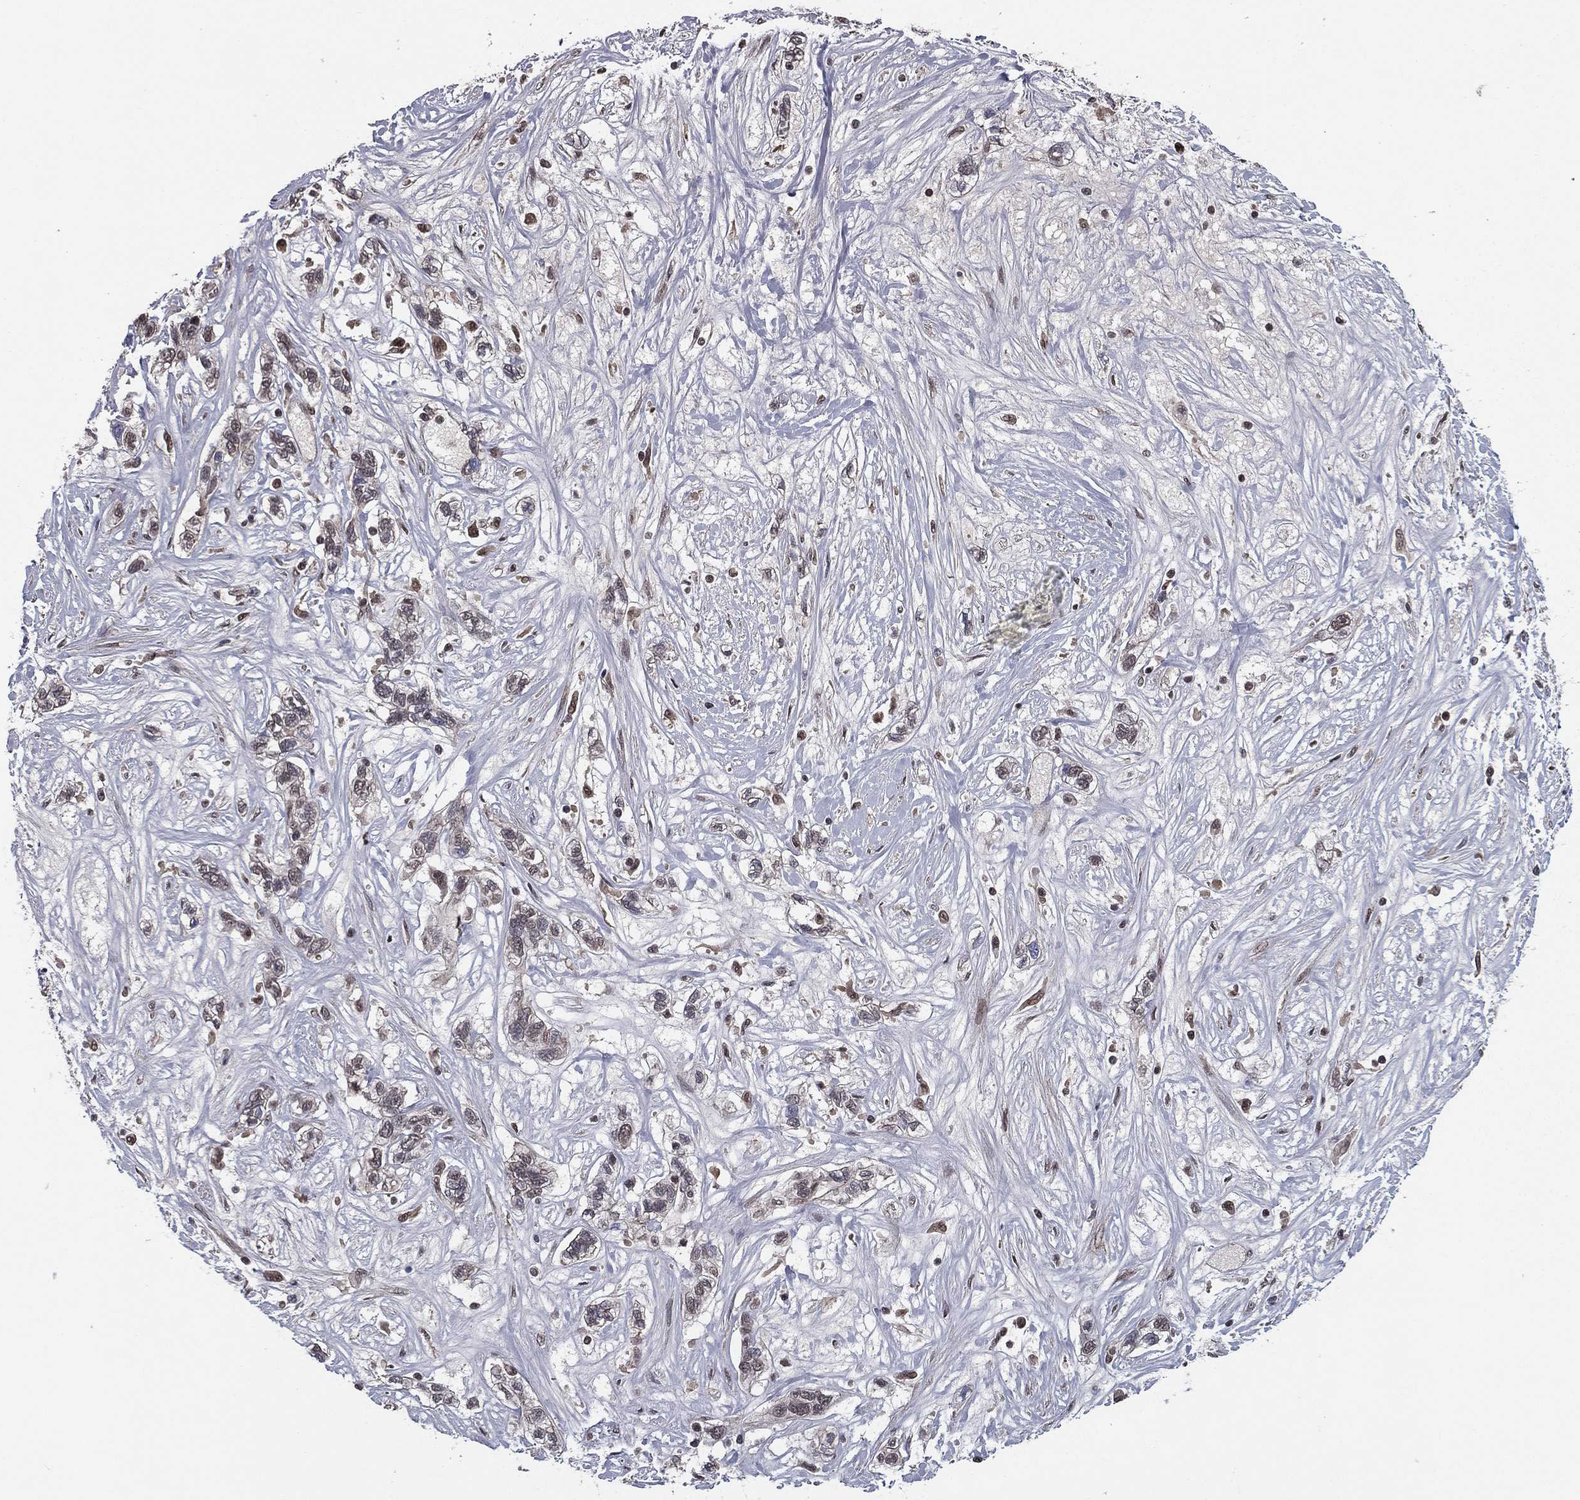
{"staining": {"intensity": "weak", "quantity": "25%-75%", "location": "cytoplasmic/membranous"}, "tissue": "liver cancer", "cell_type": "Tumor cells", "image_type": "cancer", "snomed": [{"axis": "morphology", "description": "Adenocarcinoma, NOS"}, {"axis": "morphology", "description": "Cholangiocarcinoma"}, {"axis": "topography", "description": "Liver"}], "caption": "About 25%-75% of tumor cells in liver cancer reveal weak cytoplasmic/membranous protein positivity as visualized by brown immunohistochemical staining.", "gene": "RARB", "patient": {"sex": "male", "age": 64}}